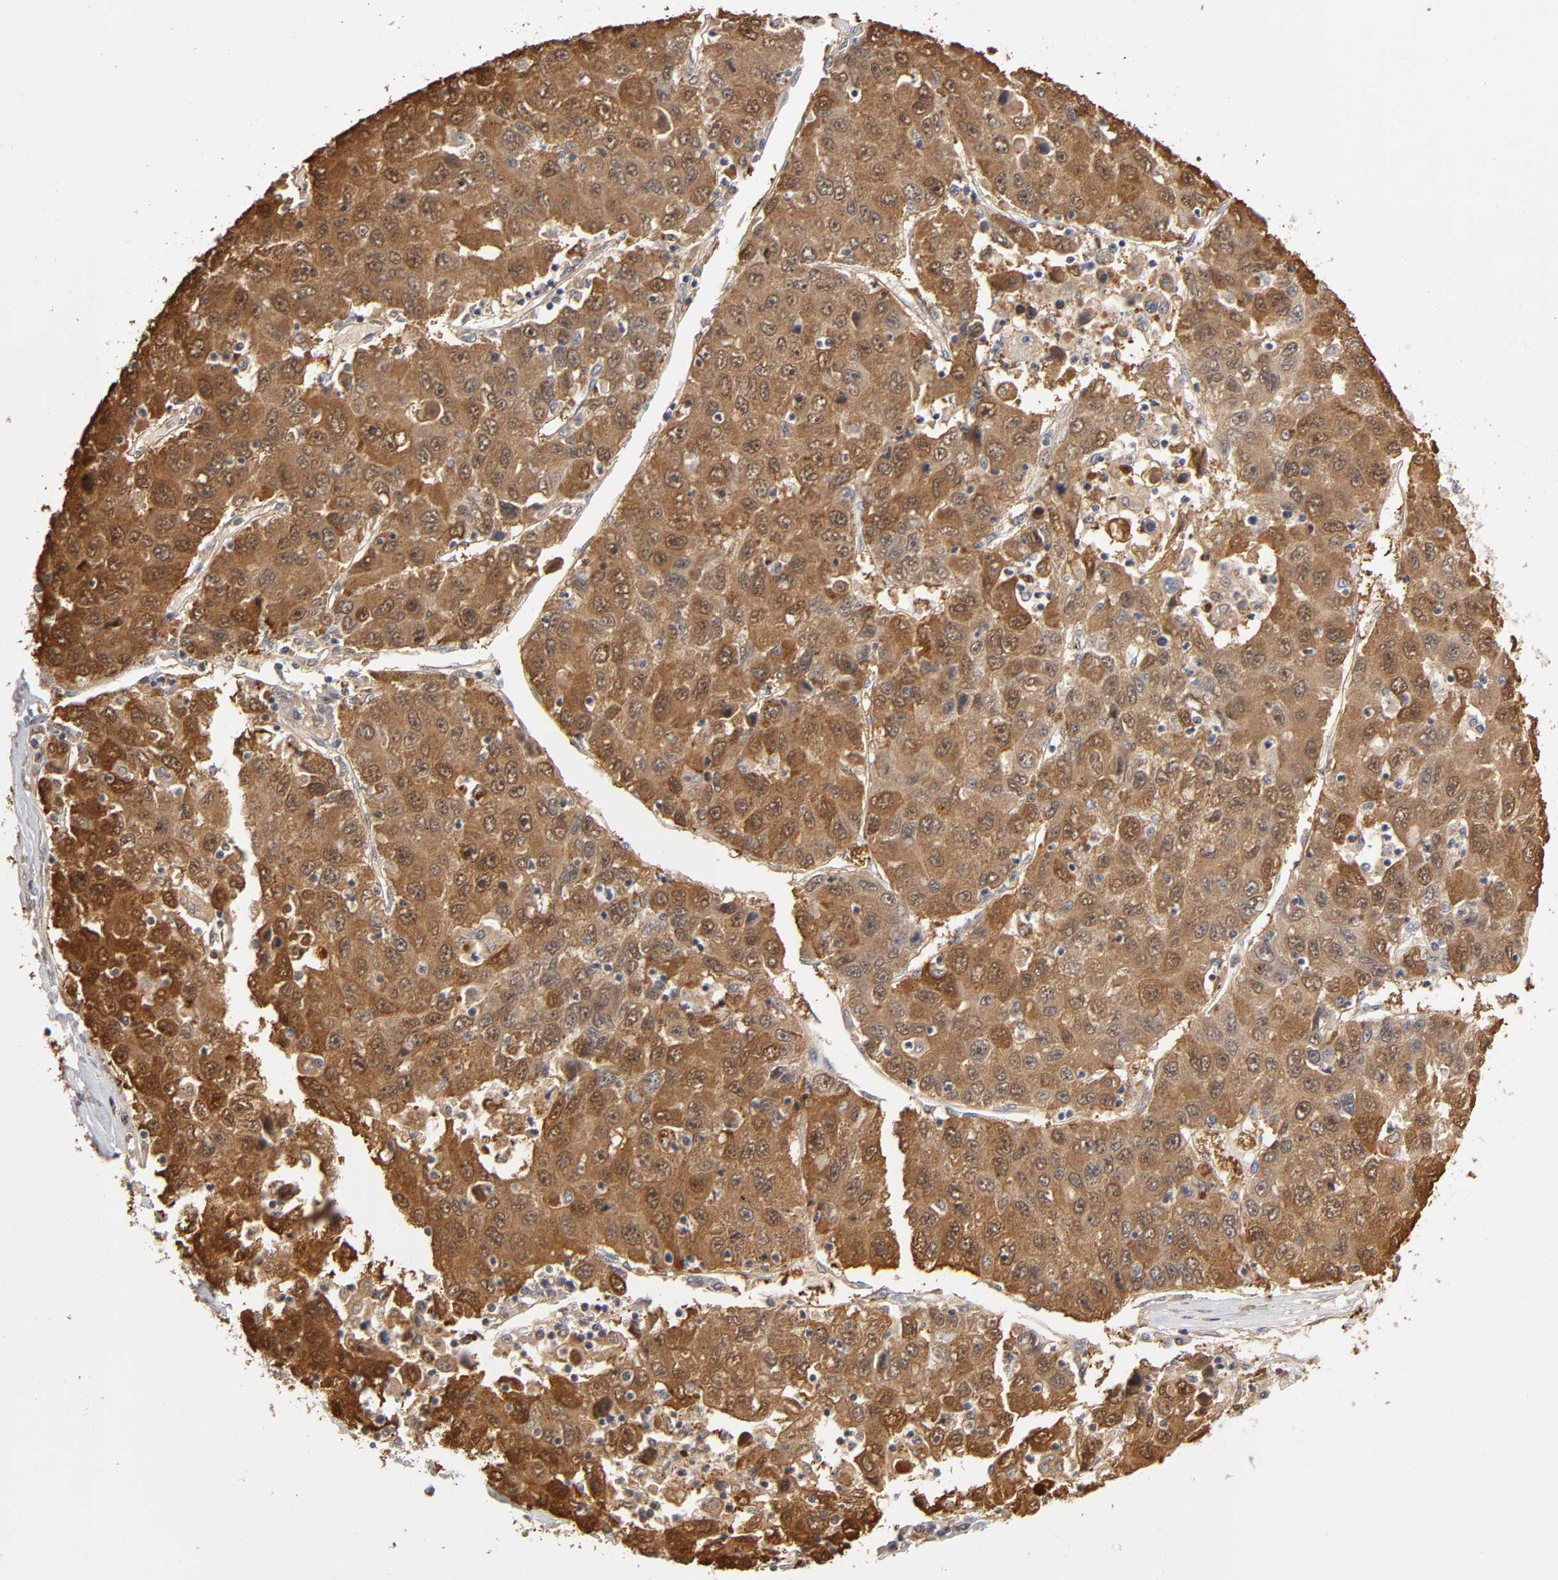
{"staining": {"intensity": "strong", "quantity": ">75%", "location": "cytoplasmic/membranous"}, "tissue": "liver cancer", "cell_type": "Tumor cells", "image_type": "cancer", "snomed": [{"axis": "morphology", "description": "Carcinoma, Hepatocellular, NOS"}, {"axis": "topography", "description": "Liver"}], "caption": "Tumor cells show high levels of strong cytoplasmic/membranous staining in approximately >75% of cells in liver cancer. (DAB (3,3'-diaminobenzidine) = brown stain, brightfield microscopy at high magnification).", "gene": "DFFB", "patient": {"sex": "male", "age": 49}}